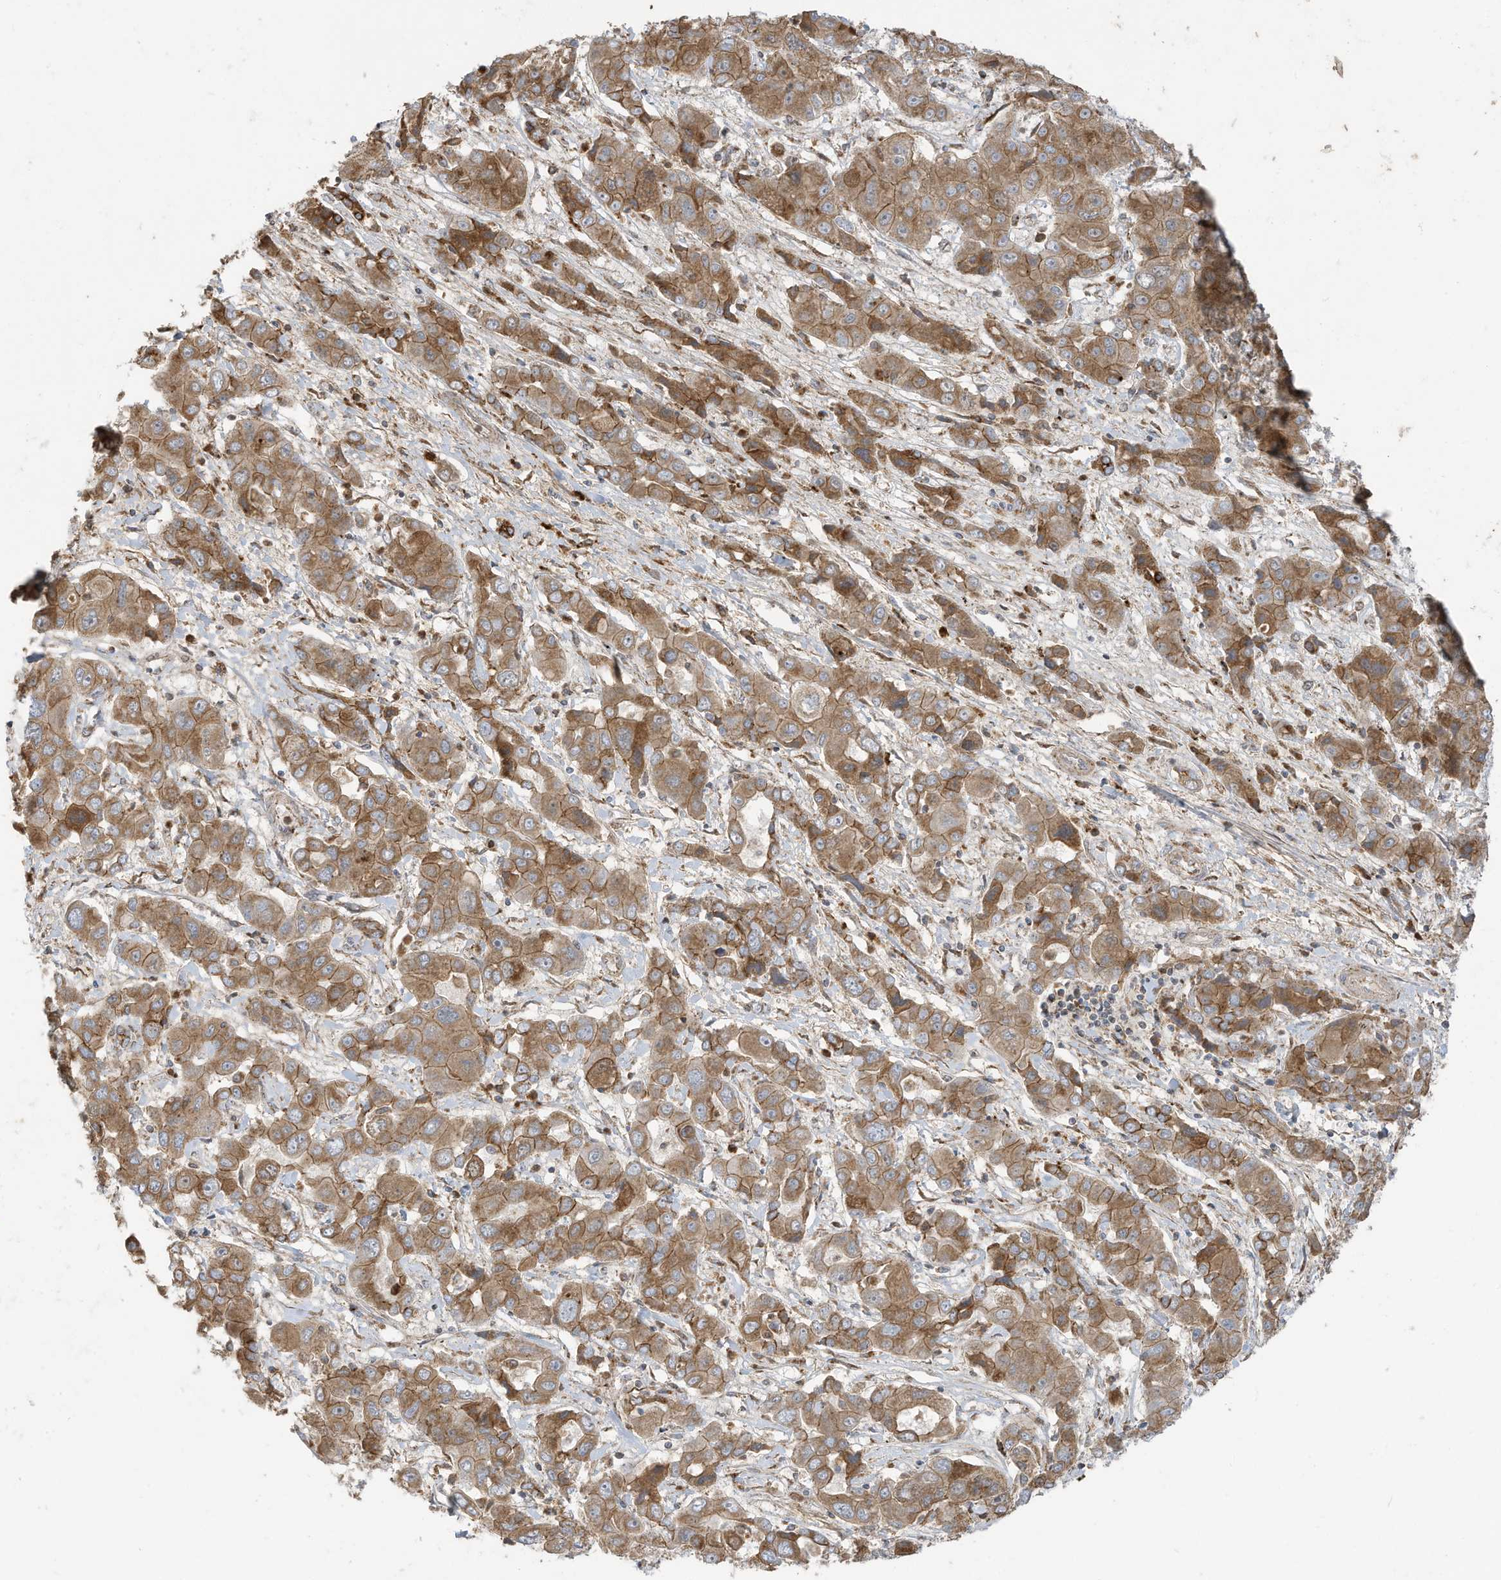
{"staining": {"intensity": "moderate", "quantity": ">75%", "location": "cytoplasmic/membranous"}, "tissue": "liver cancer", "cell_type": "Tumor cells", "image_type": "cancer", "snomed": [{"axis": "morphology", "description": "Cholangiocarcinoma"}, {"axis": "topography", "description": "Liver"}], "caption": "Human liver cholangiocarcinoma stained with a protein marker displays moderate staining in tumor cells.", "gene": "C2orf74", "patient": {"sex": "male", "age": 67}}